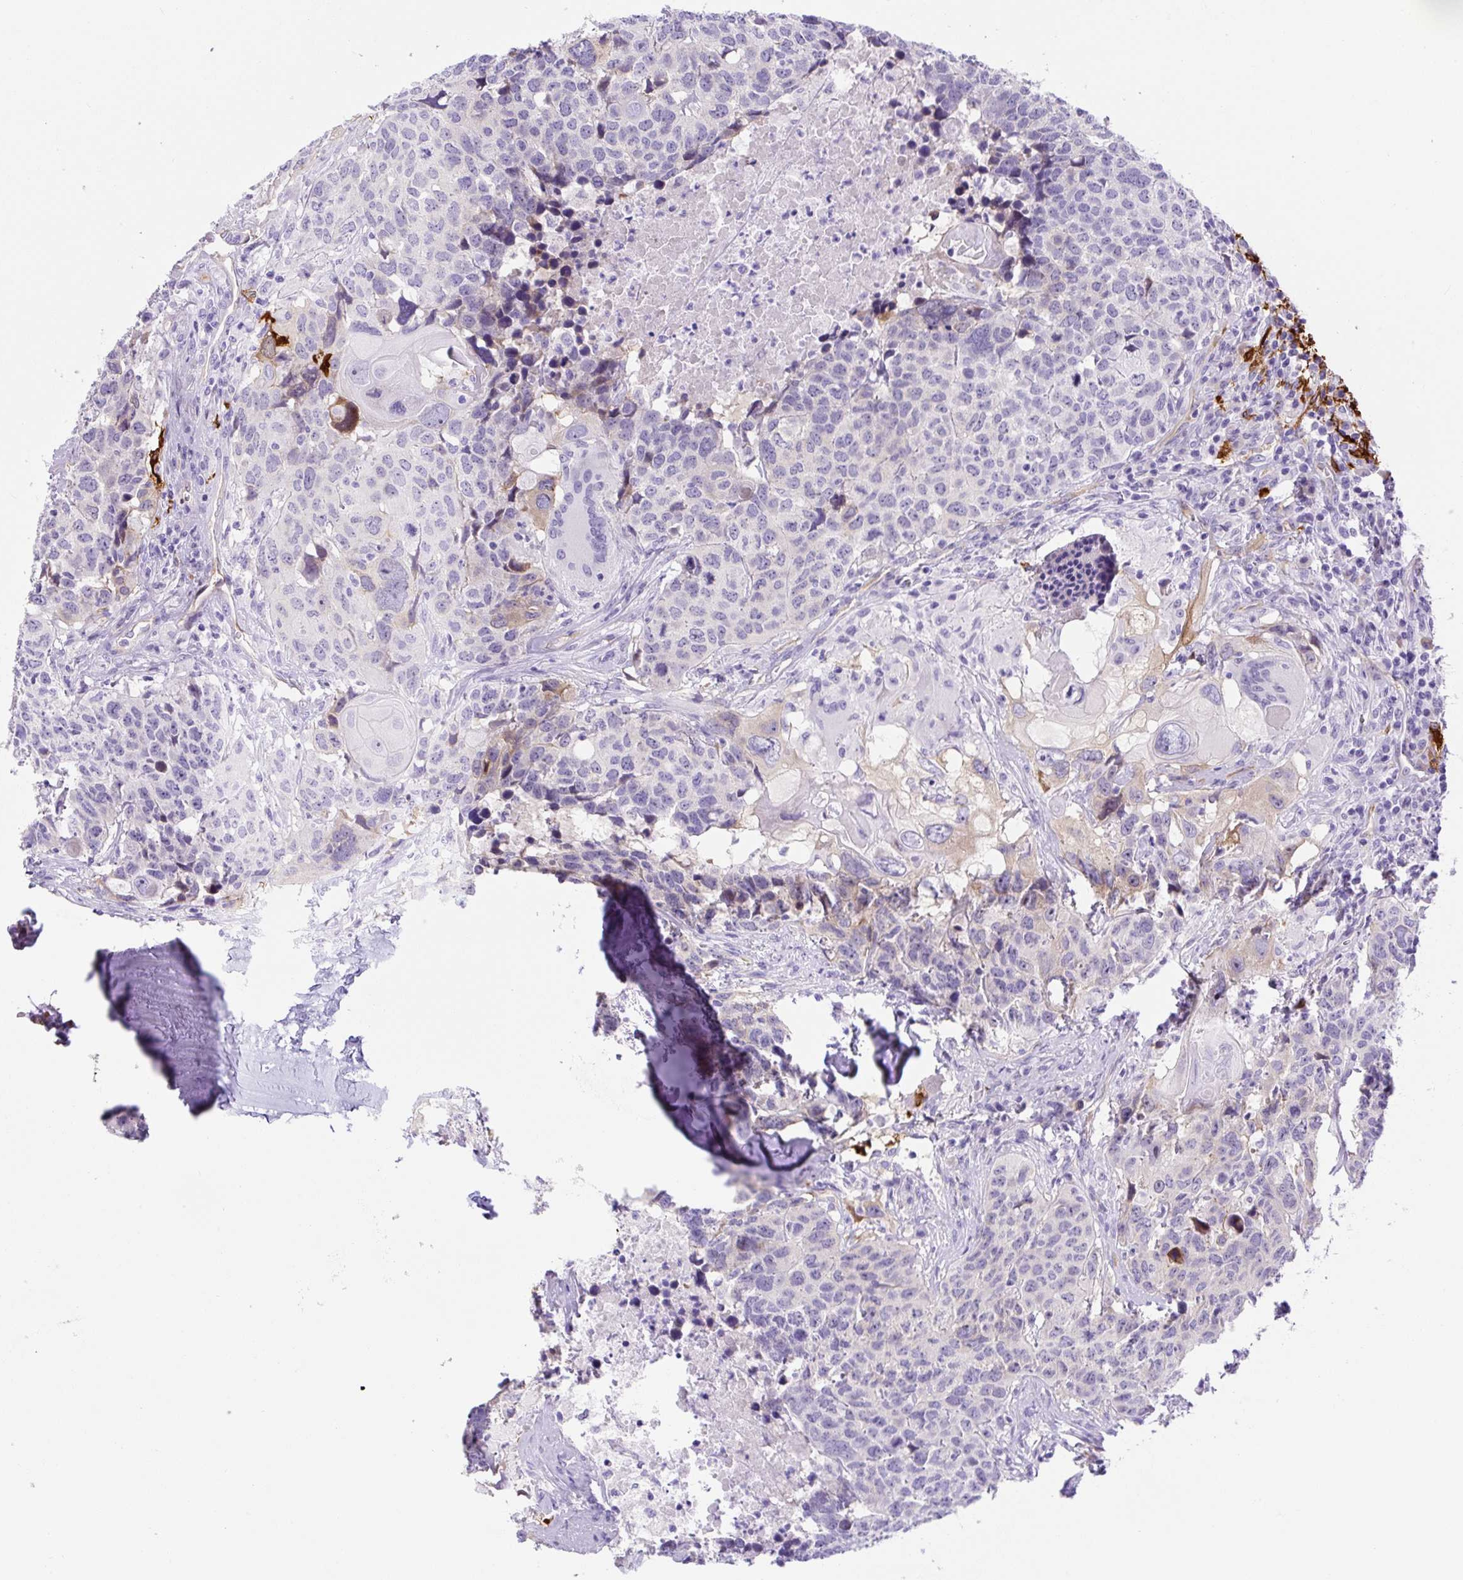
{"staining": {"intensity": "negative", "quantity": "none", "location": "none"}, "tissue": "head and neck cancer", "cell_type": "Tumor cells", "image_type": "cancer", "snomed": [{"axis": "morphology", "description": "Normal tissue, NOS"}, {"axis": "morphology", "description": "Squamous cell carcinoma, NOS"}, {"axis": "topography", "description": "Skeletal muscle"}, {"axis": "topography", "description": "Vascular tissue"}, {"axis": "topography", "description": "Peripheral nerve tissue"}, {"axis": "topography", "description": "Head-Neck"}], "caption": "The image shows no significant staining in tumor cells of squamous cell carcinoma (head and neck). (Immunohistochemistry (ihc), brightfield microscopy, high magnification).", "gene": "ASB4", "patient": {"sex": "male", "age": 66}}